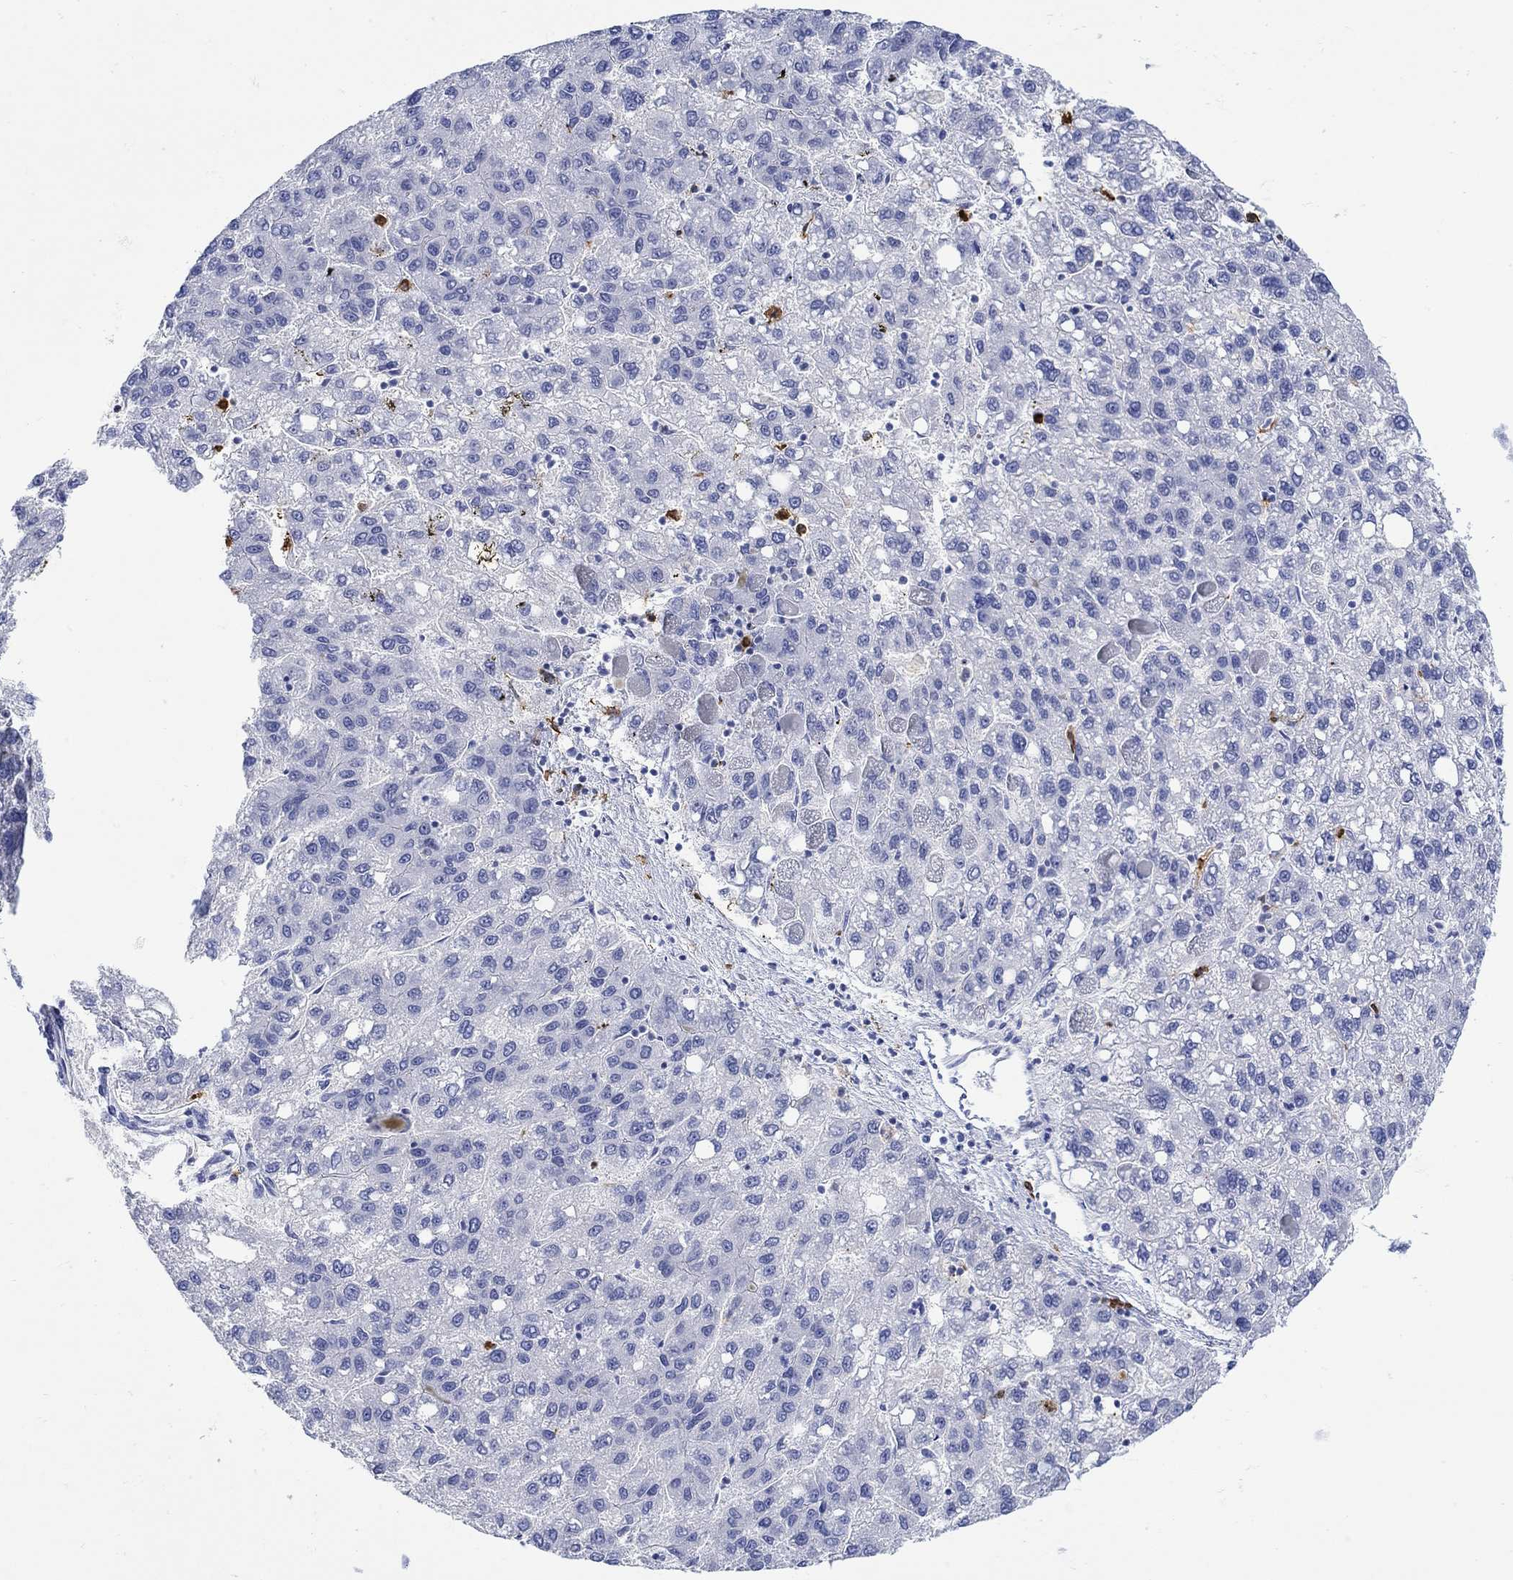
{"staining": {"intensity": "negative", "quantity": "none", "location": "none"}, "tissue": "liver cancer", "cell_type": "Tumor cells", "image_type": "cancer", "snomed": [{"axis": "morphology", "description": "Carcinoma, Hepatocellular, NOS"}, {"axis": "topography", "description": "Liver"}], "caption": "A photomicrograph of liver hepatocellular carcinoma stained for a protein exhibits no brown staining in tumor cells.", "gene": "LINGO3", "patient": {"sex": "female", "age": 82}}